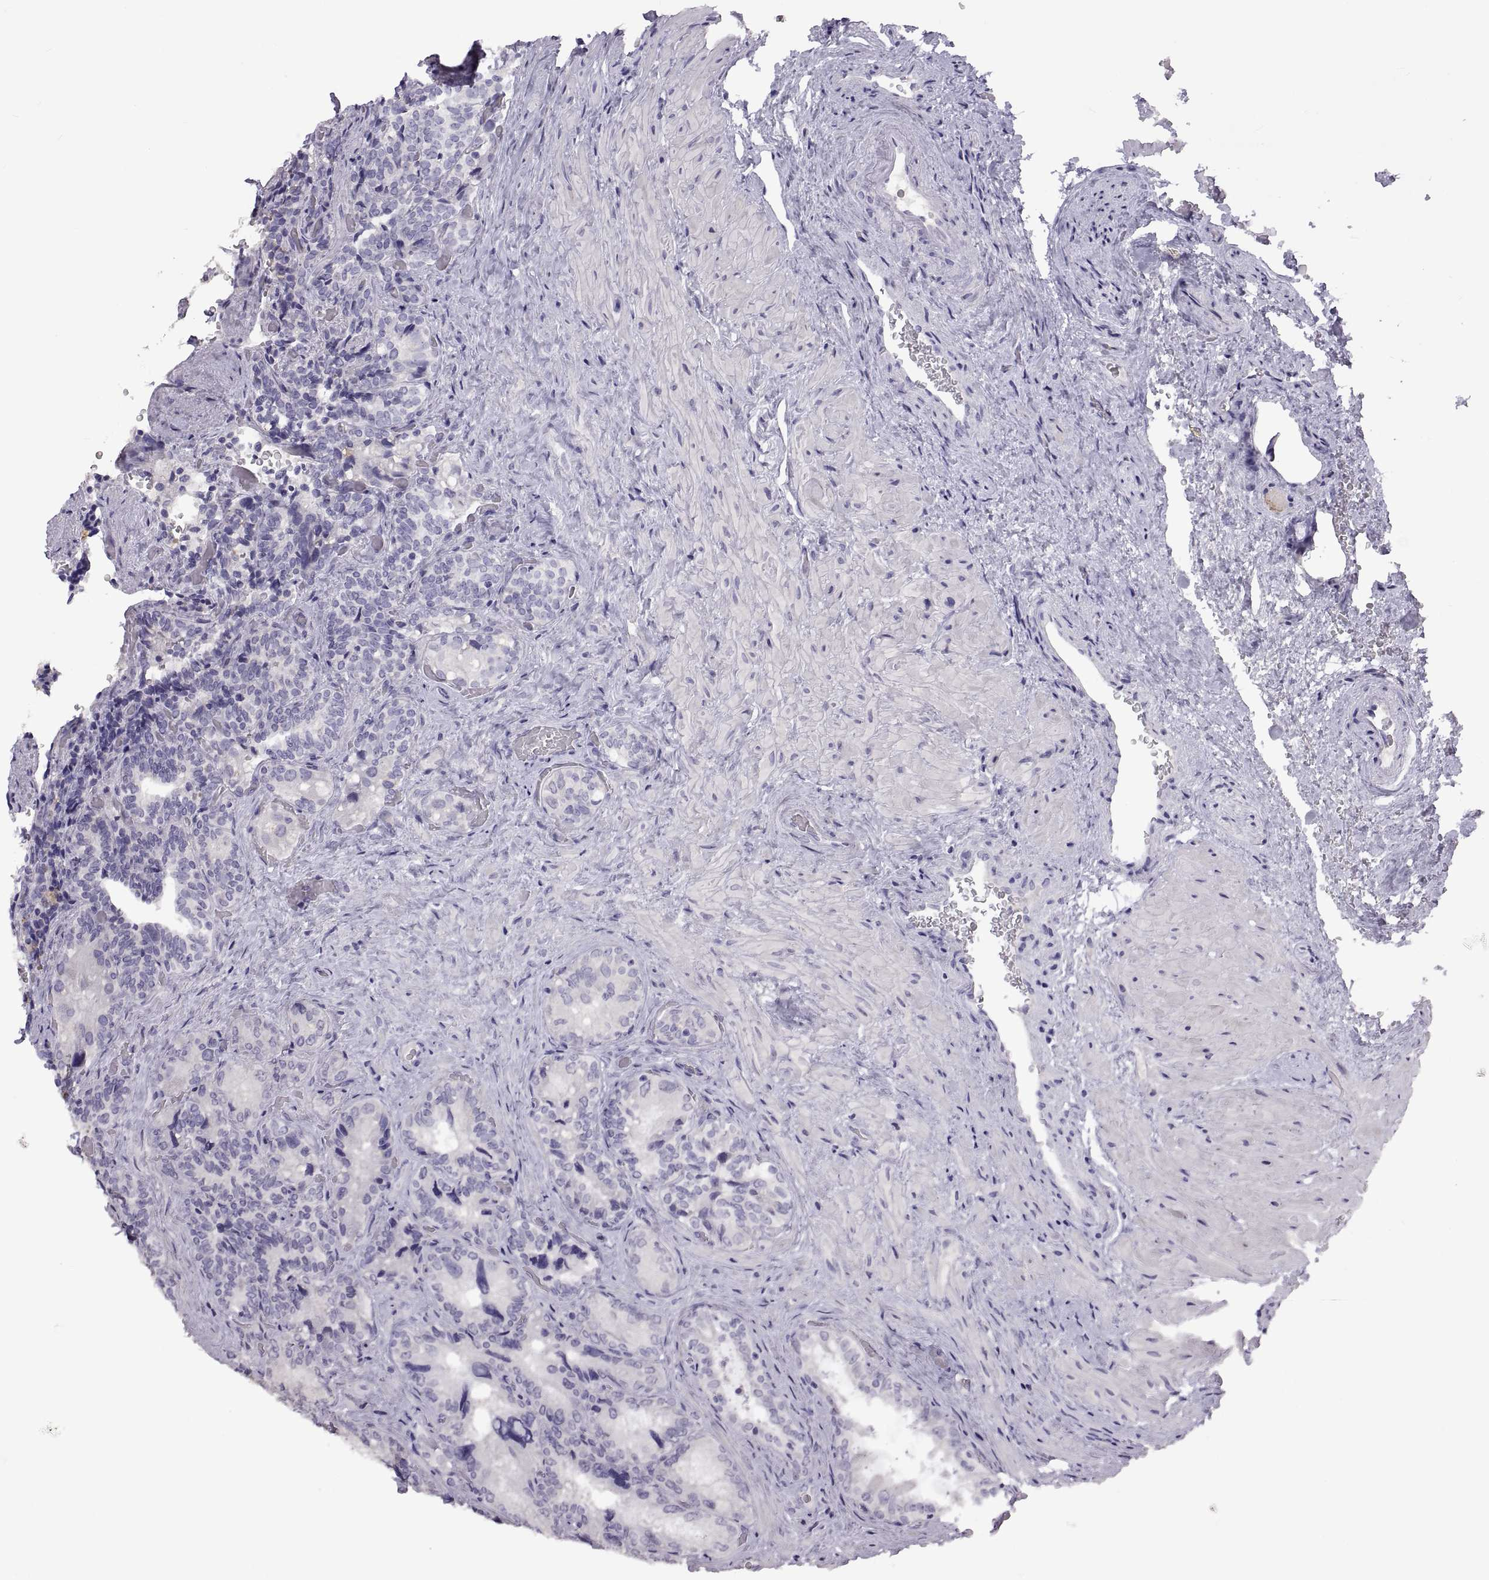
{"staining": {"intensity": "negative", "quantity": "none", "location": "none"}, "tissue": "seminal vesicle", "cell_type": "Glandular cells", "image_type": "normal", "snomed": [{"axis": "morphology", "description": "Normal tissue, NOS"}, {"axis": "topography", "description": "Seminal veicle"}], "caption": "IHC photomicrograph of unremarkable seminal vesicle: human seminal vesicle stained with DAB (3,3'-diaminobenzidine) reveals no significant protein positivity in glandular cells.", "gene": "RDM1", "patient": {"sex": "male", "age": 69}}